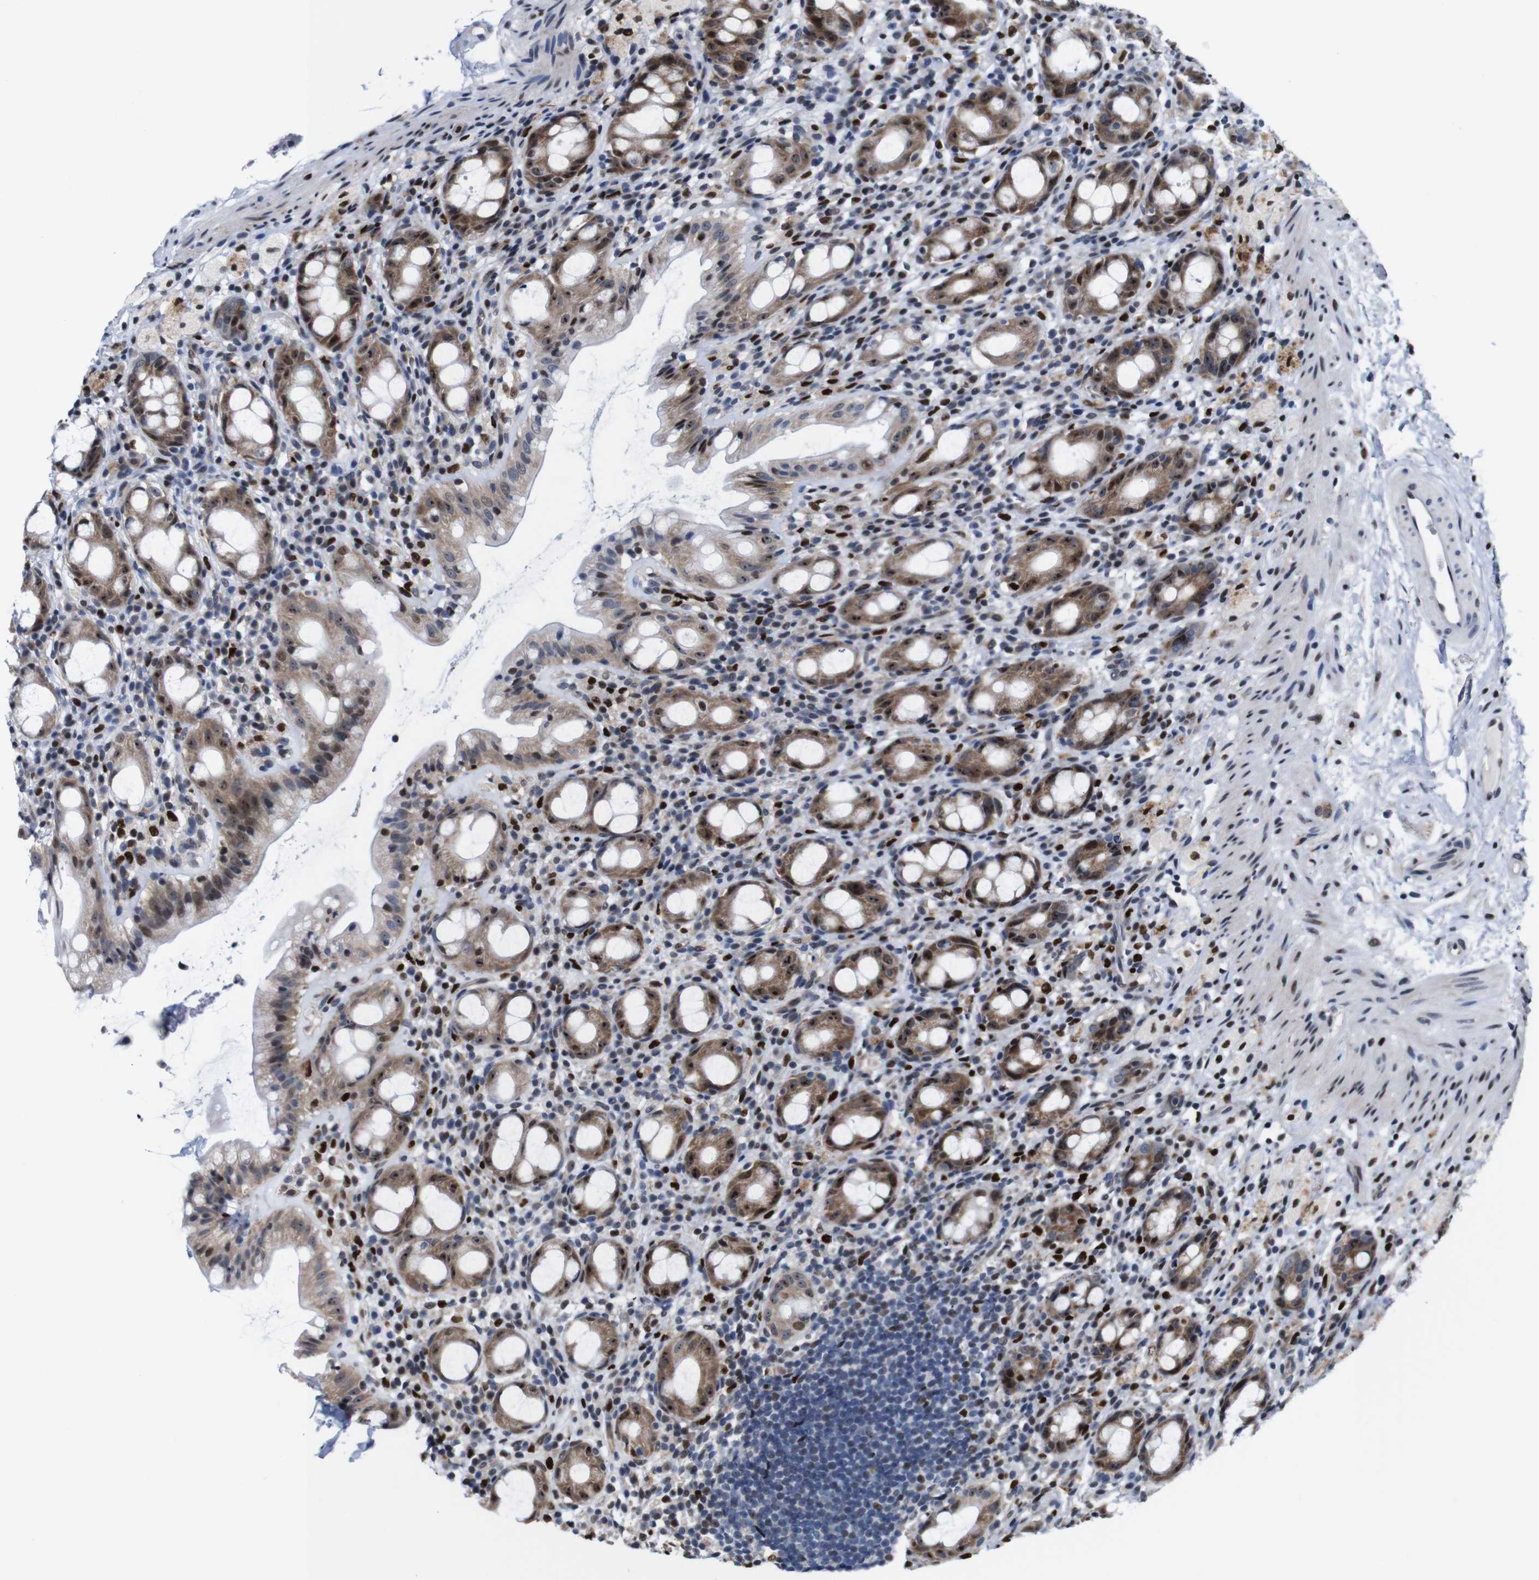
{"staining": {"intensity": "moderate", "quantity": "25%-75%", "location": "cytoplasmic/membranous,nuclear"}, "tissue": "rectum", "cell_type": "Glandular cells", "image_type": "normal", "snomed": [{"axis": "morphology", "description": "Normal tissue, NOS"}, {"axis": "topography", "description": "Rectum"}], "caption": "This histopathology image demonstrates IHC staining of normal human rectum, with medium moderate cytoplasmic/membranous,nuclear positivity in about 25%-75% of glandular cells.", "gene": "GATA6", "patient": {"sex": "male", "age": 44}}